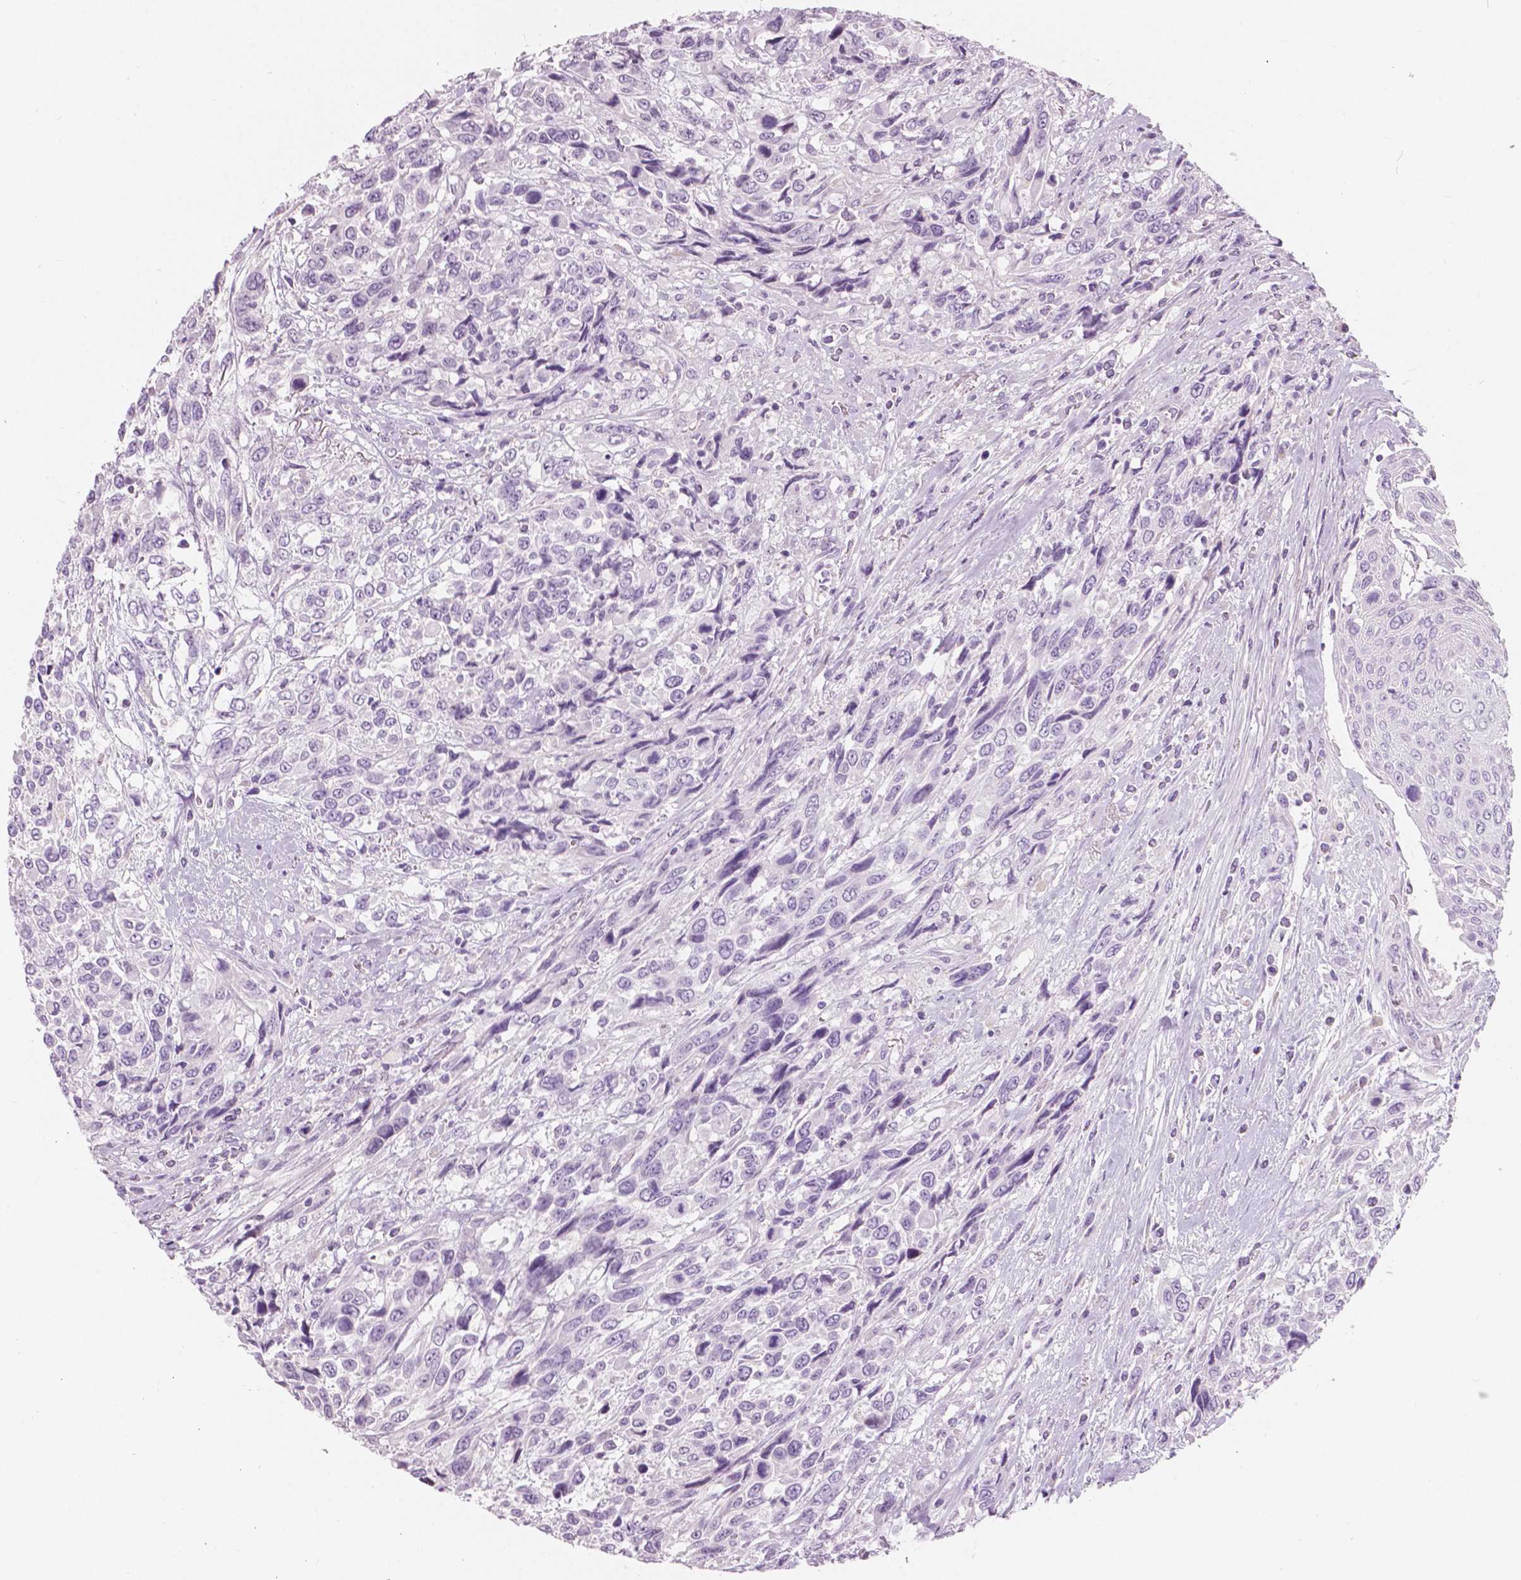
{"staining": {"intensity": "negative", "quantity": "none", "location": "none"}, "tissue": "urothelial cancer", "cell_type": "Tumor cells", "image_type": "cancer", "snomed": [{"axis": "morphology", "description": "Urothelial carcinoma, High grade"}, {"axis": "topography", "description": "Urinary bladder"}], "caption": "Tumor cells are negative for brown protein staining in urothelial carcinoma (high-grade).", "gene": "A4GNT", "patient": {"sex": "female", "age": 70}}